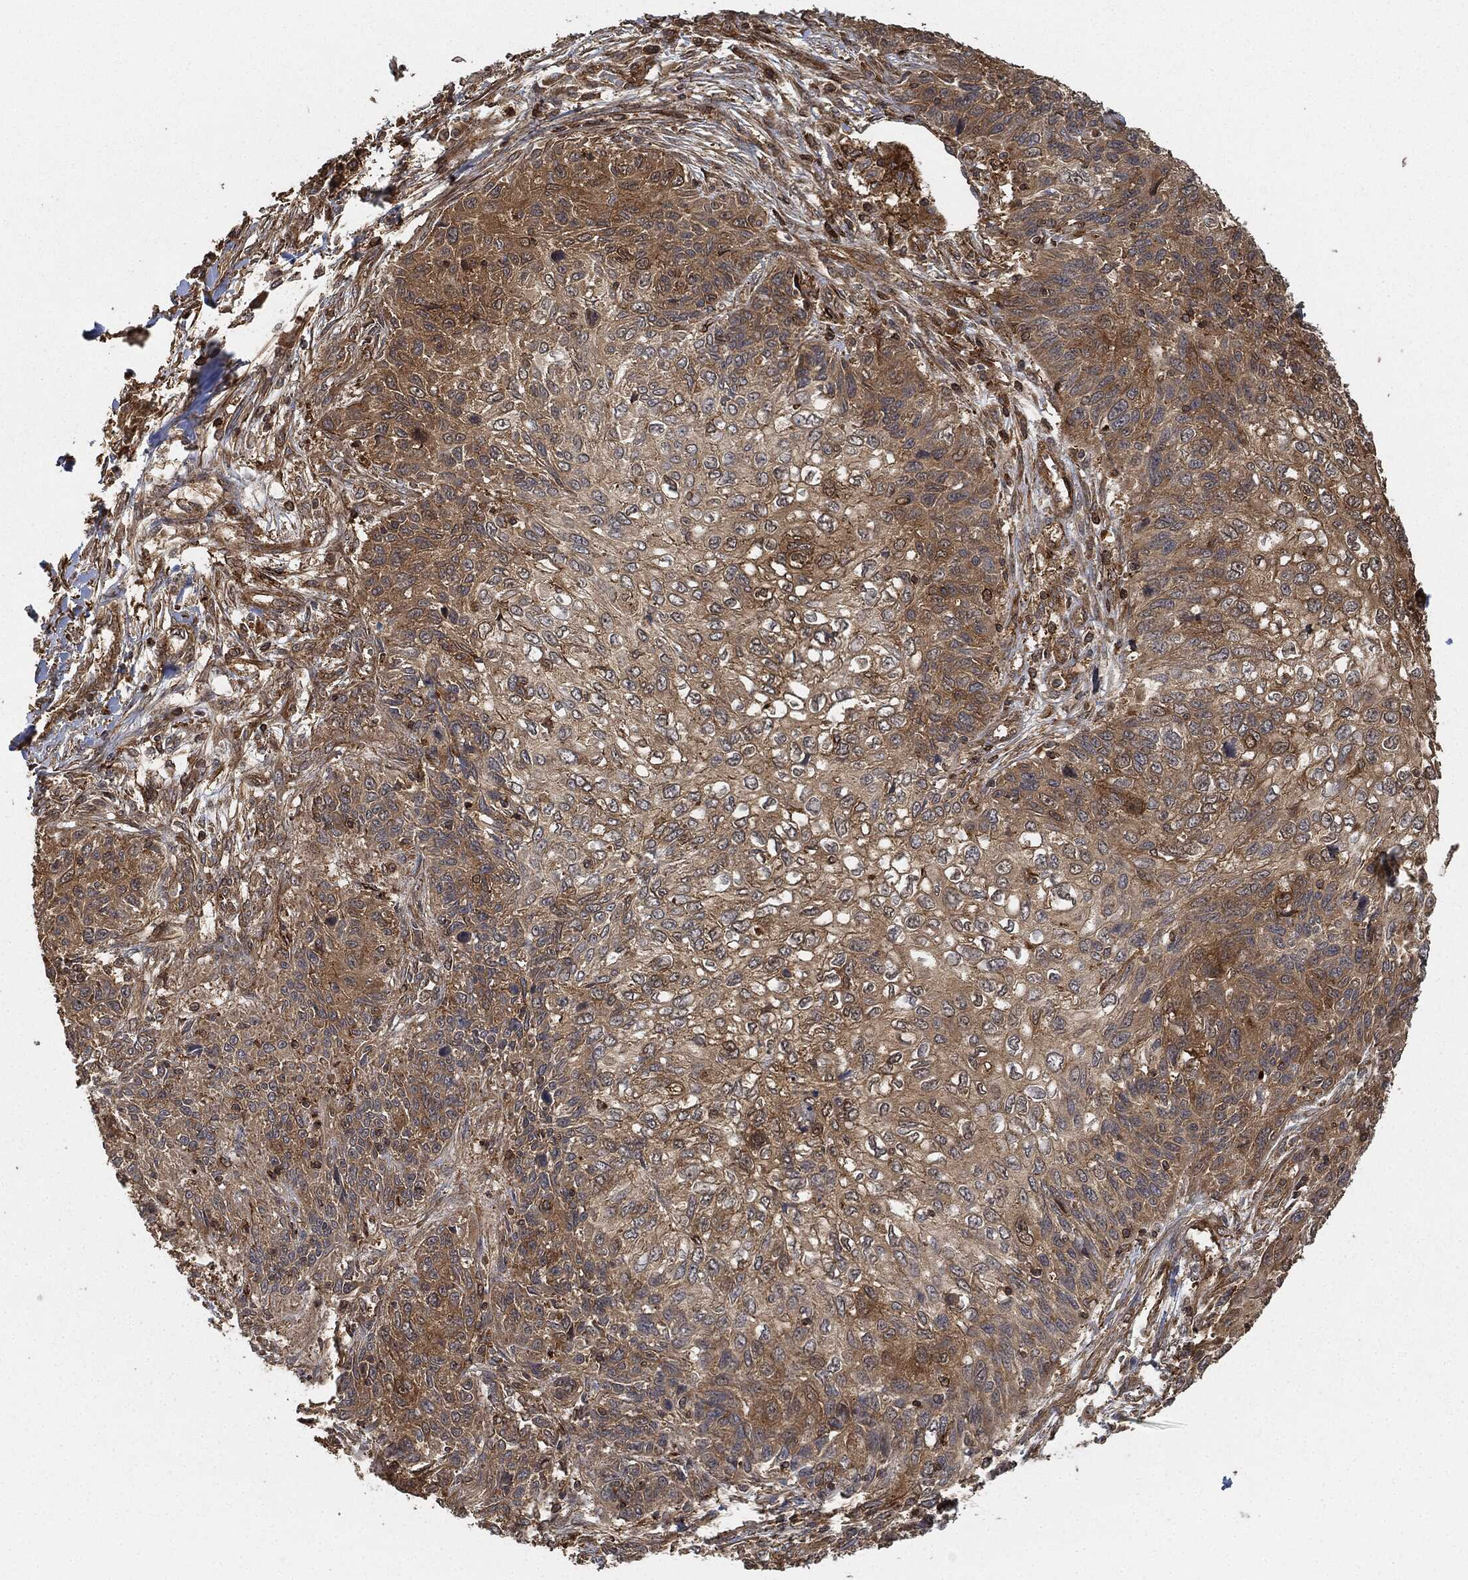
{"staining": {"intensity": "moderate", "quantity": "25%-75%", "location": "cytoplasmic/membranous"}, "tissue": "skin cancer", "cell_type": "Tumor cells", "image_type": "cancer", "snomed": [{"axis": "morphology", "description": "Squamous cell carcinoma, NOS"}, {"axis": "topography", "description": "Skin"}], "caption": "Immunohistochemistry (IHC) staining of skin squamous cell carcinoma, which displays medium levels of moderate cytoplasmic/membranous positivity in approximately 25%-75% of tumor cells indicating moderate cytoplasmic/membranous protein expression. The staining was performed using DAB (brown) for protein detection and nuclei were counterstained in hematoxylin (blue).", "gene": "TPT1", "patient": {"sex": "male", "age": 92}}